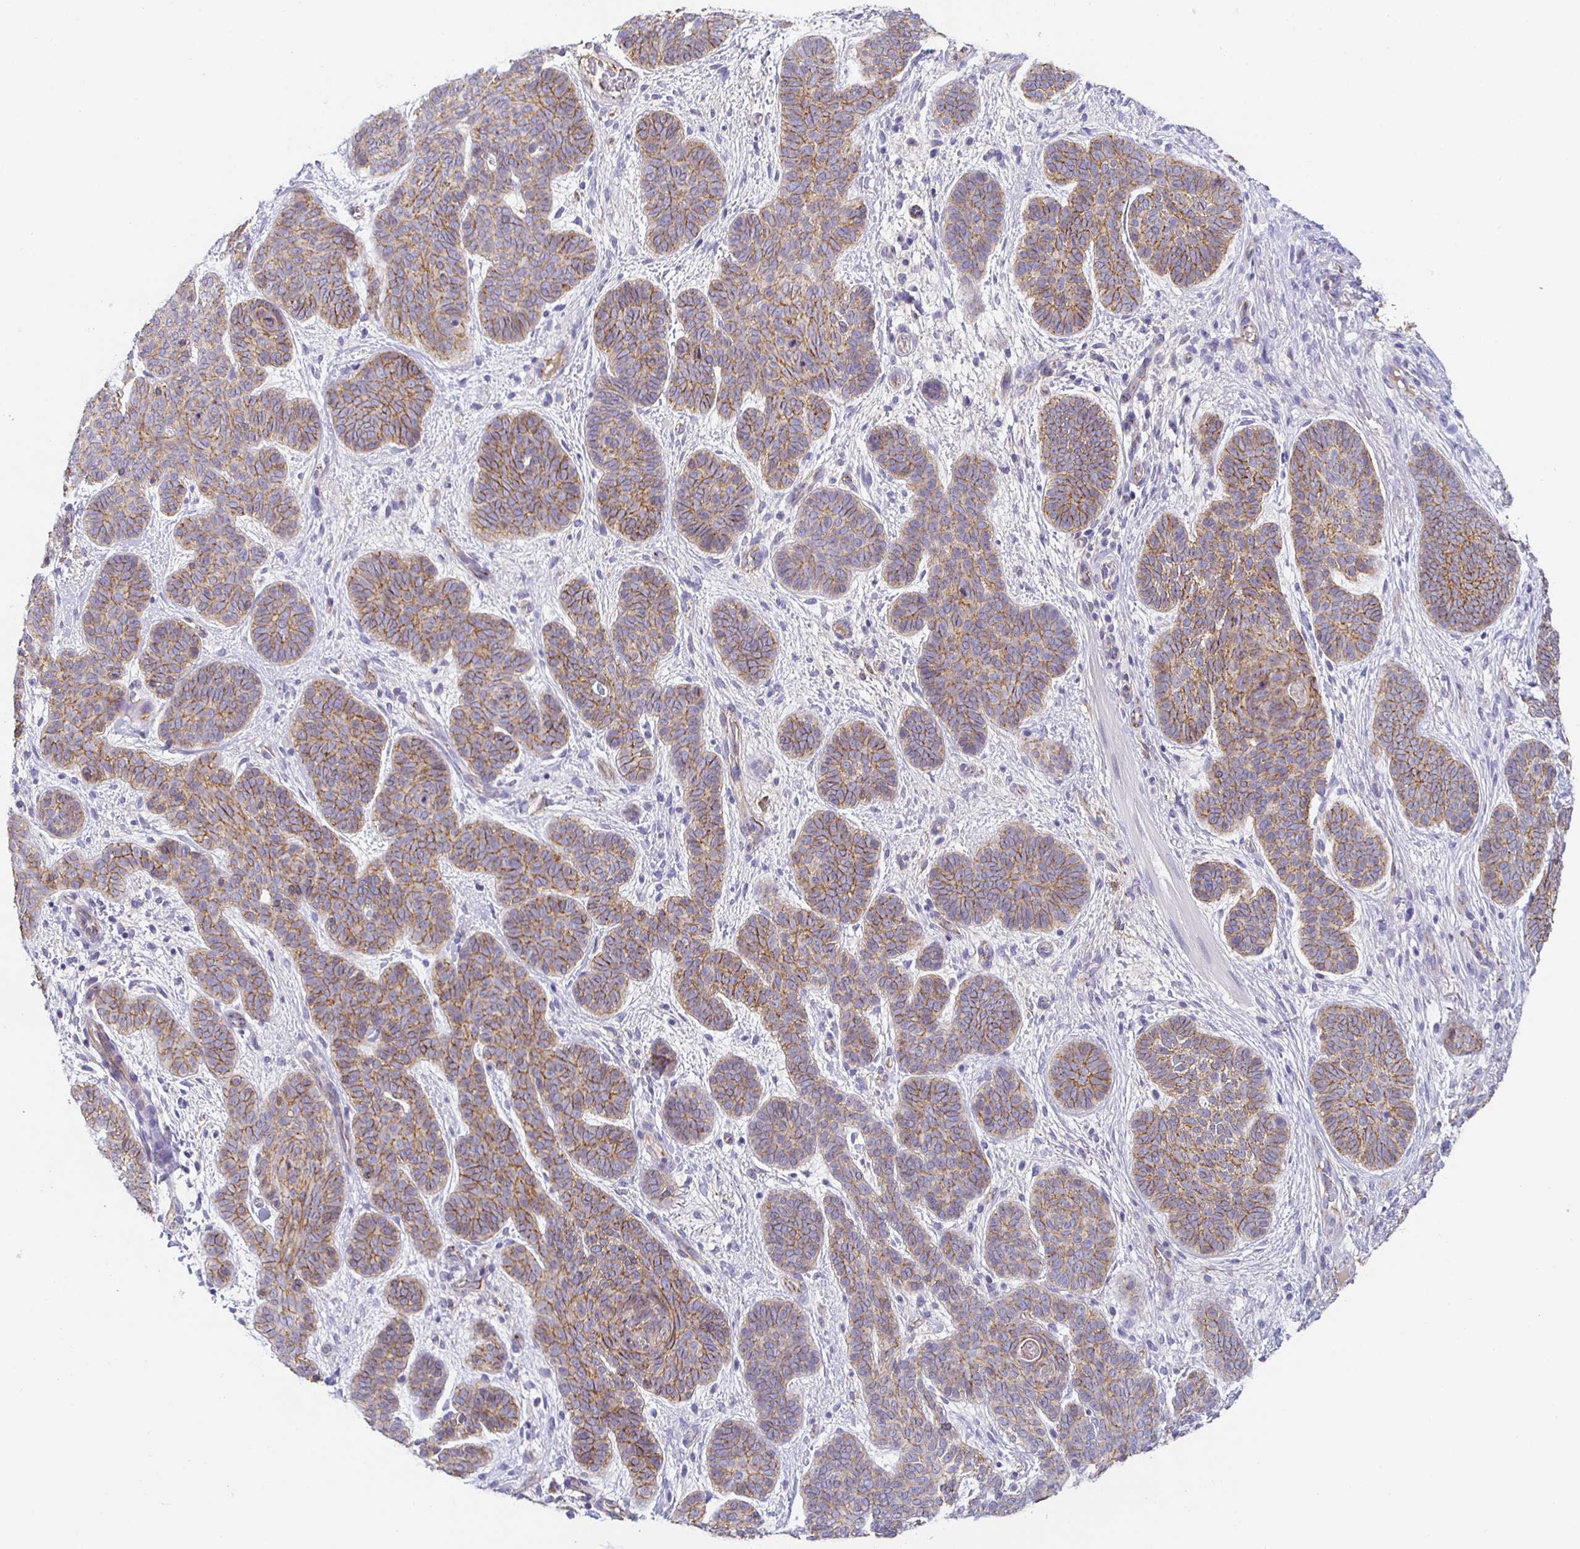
{"staining": {"intensity": "moderate", "quantity": ">75%", "location": "cytoplasmic/membranous"}, "tissue": "skin cancer", "cell_type": "Tumor cells", "image_type": "cancer", "snomed": [{"axis": "morphology", "description": "Basal cell carcinoma"}, {"axis": "topography", "description": "Skin"}], "caption": "There is medium levels of moderate cytoplasmic/membranous staining in tumor cells of basal cell carcinoma (skin), as demonstrated by immunohistochemical staining (brown color).", "gene": "PIWIL3", "patient": {"sex": "female", "age": 82}}